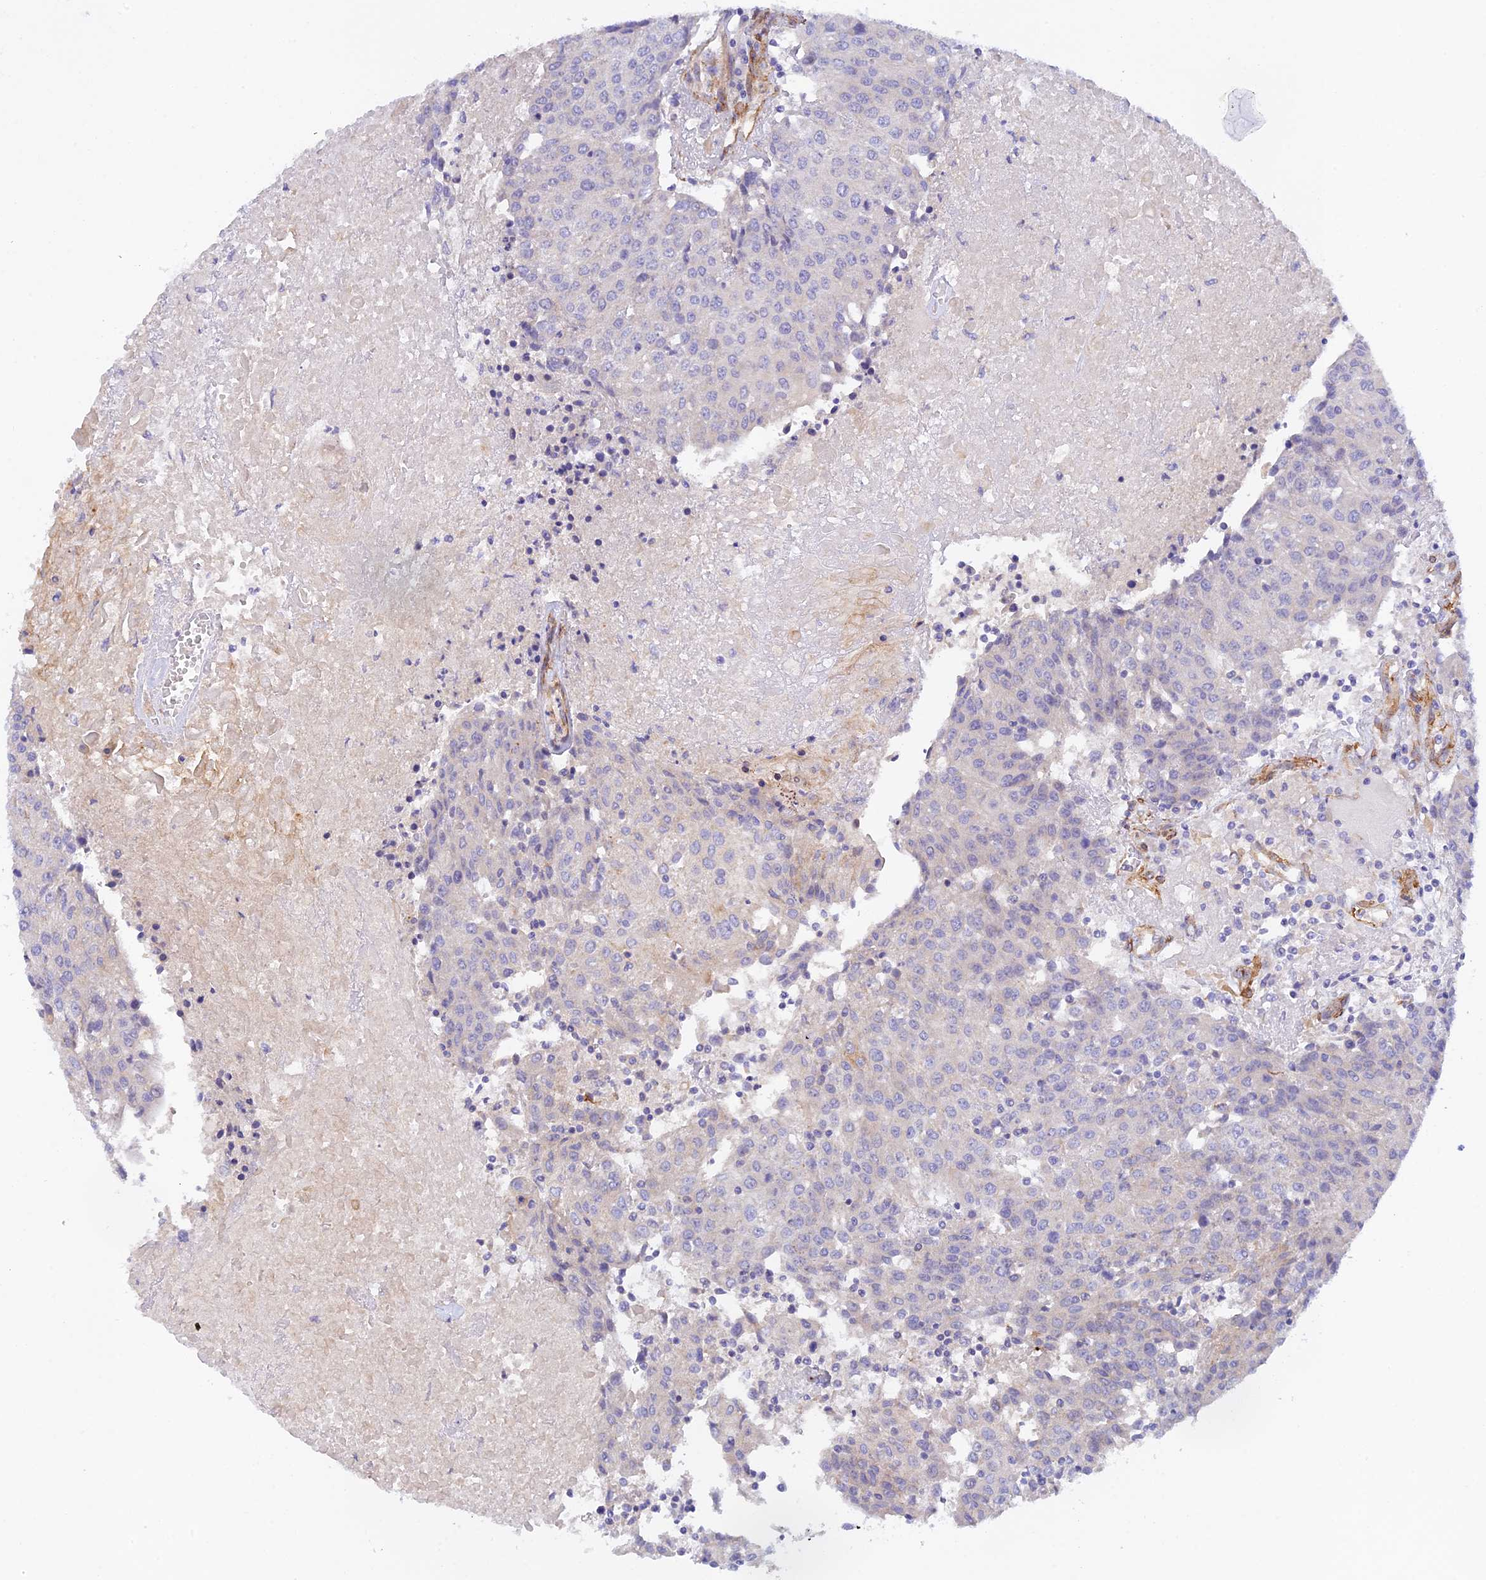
{"staining": {"intensity": "negative", "quantity": "none", "location": "none"}, "tissue": "urothelial cancer", "cell_type": "Tumor cells", "image_type": "cancer", "snomed": [{"axis": "morphology", "description": "Urothelial carcinoma, High grade"}, {"axis": "topography", "description": "Urinary bladder"}], "caption": "IHC micrograph of high-grade urothelial carcinoma stained for a protein (brown), which demonstrates no positivity in tumor cells.", "gene": "MYO9A", "patient": {"sex": "female", "age": 85}}